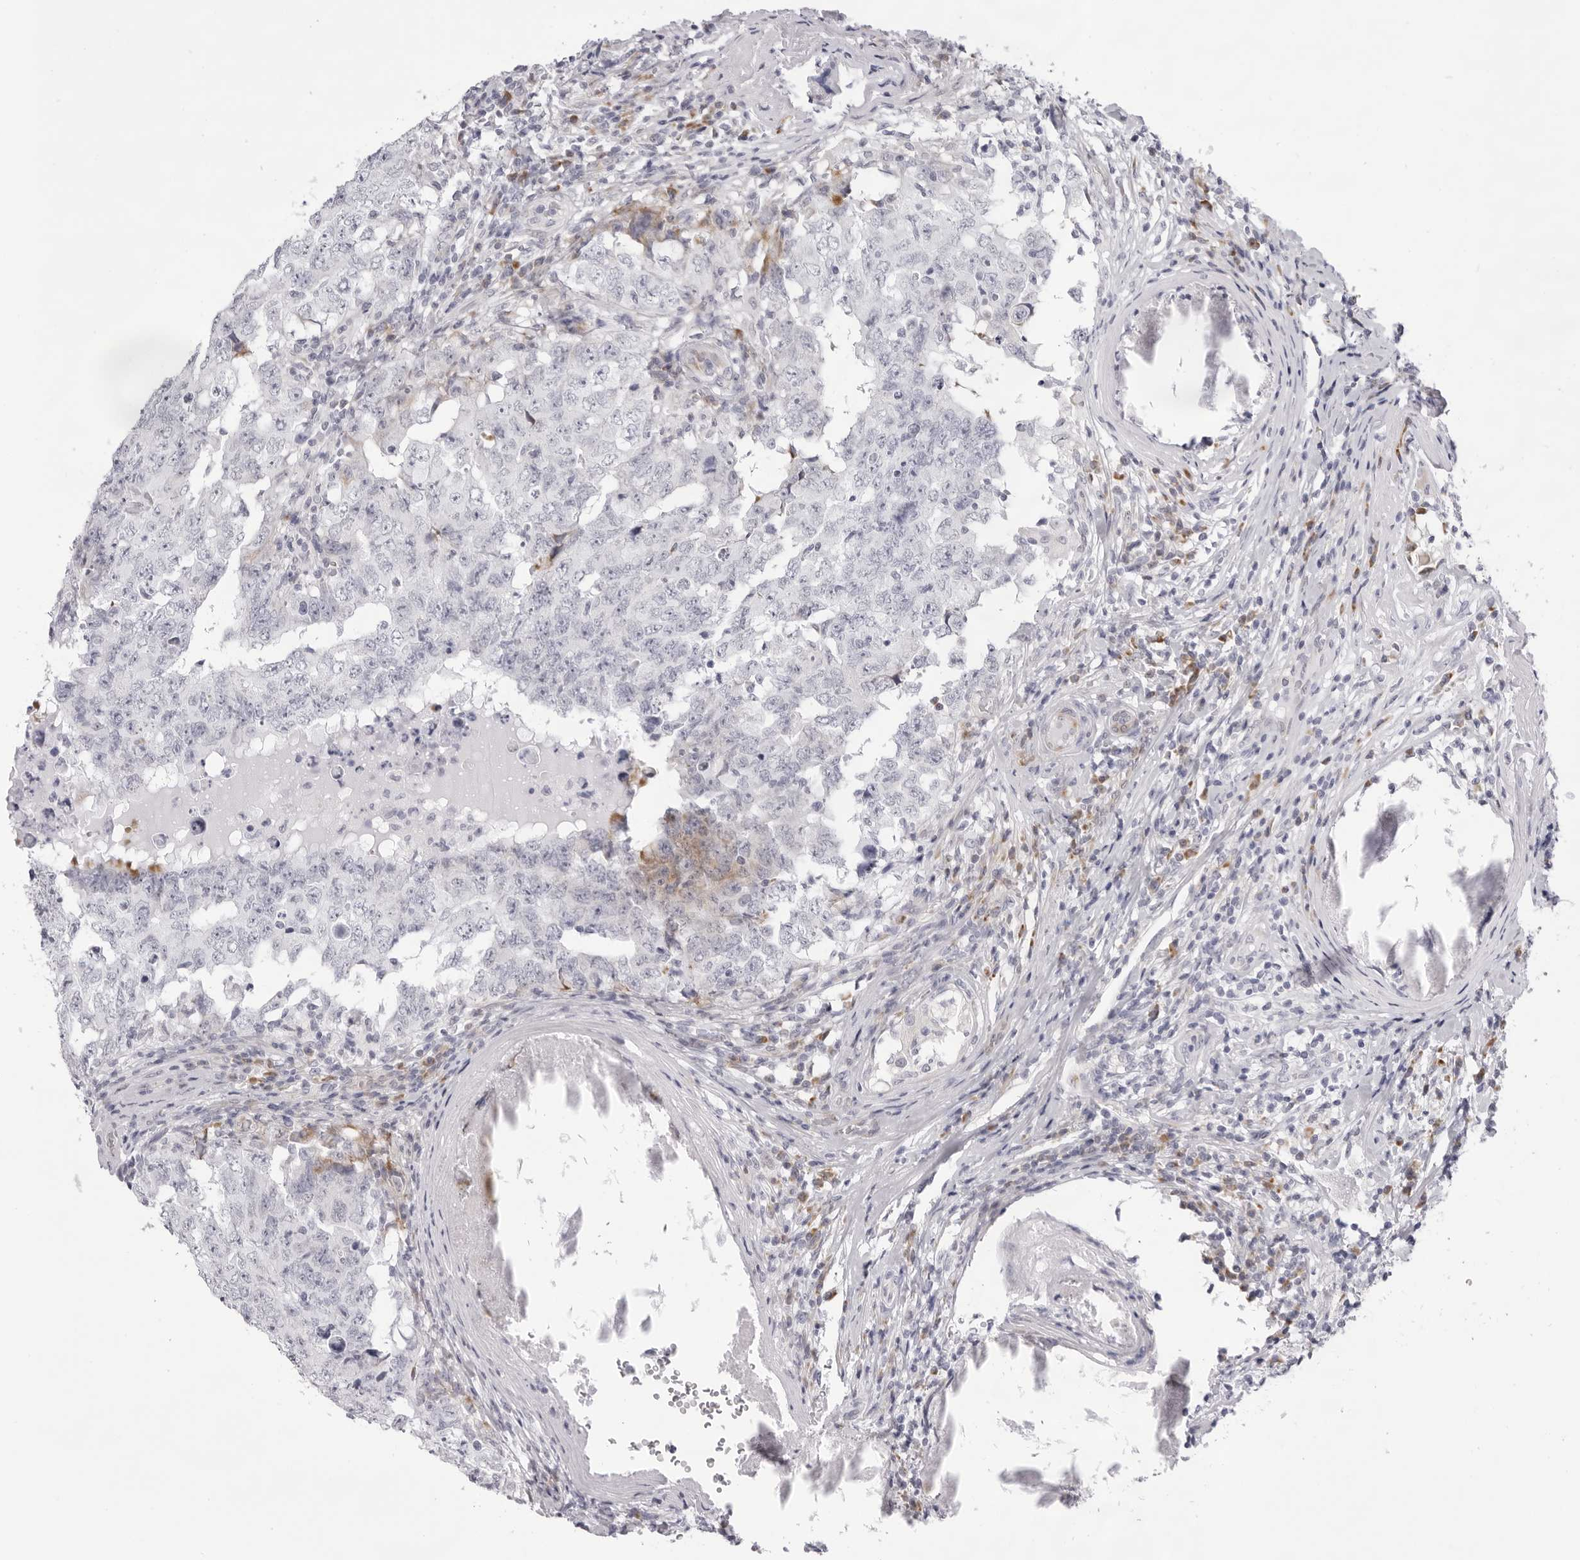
{"staining": {"intensity": "negative", "quantity": "none", "location": "none"}, "tissue": "testis cancer", "cell_type": "Tumor cells", "image_type": "cancer", "snomed": [{"axis": "morphology", "description": "Carcinoma, Embryonal, NOS"}, {"axis": "topography", "description": "Testis"}], "caption": "High magnification brightfield microscopy of testis cancer stained with DAB (3,3'-diaminobenzidine) (brown) and counterstained with hematoxylin (blue): tumor cells show no significant staining.", "gene": "SMIM2", "patient": {"sex": "male", "age": 26}}